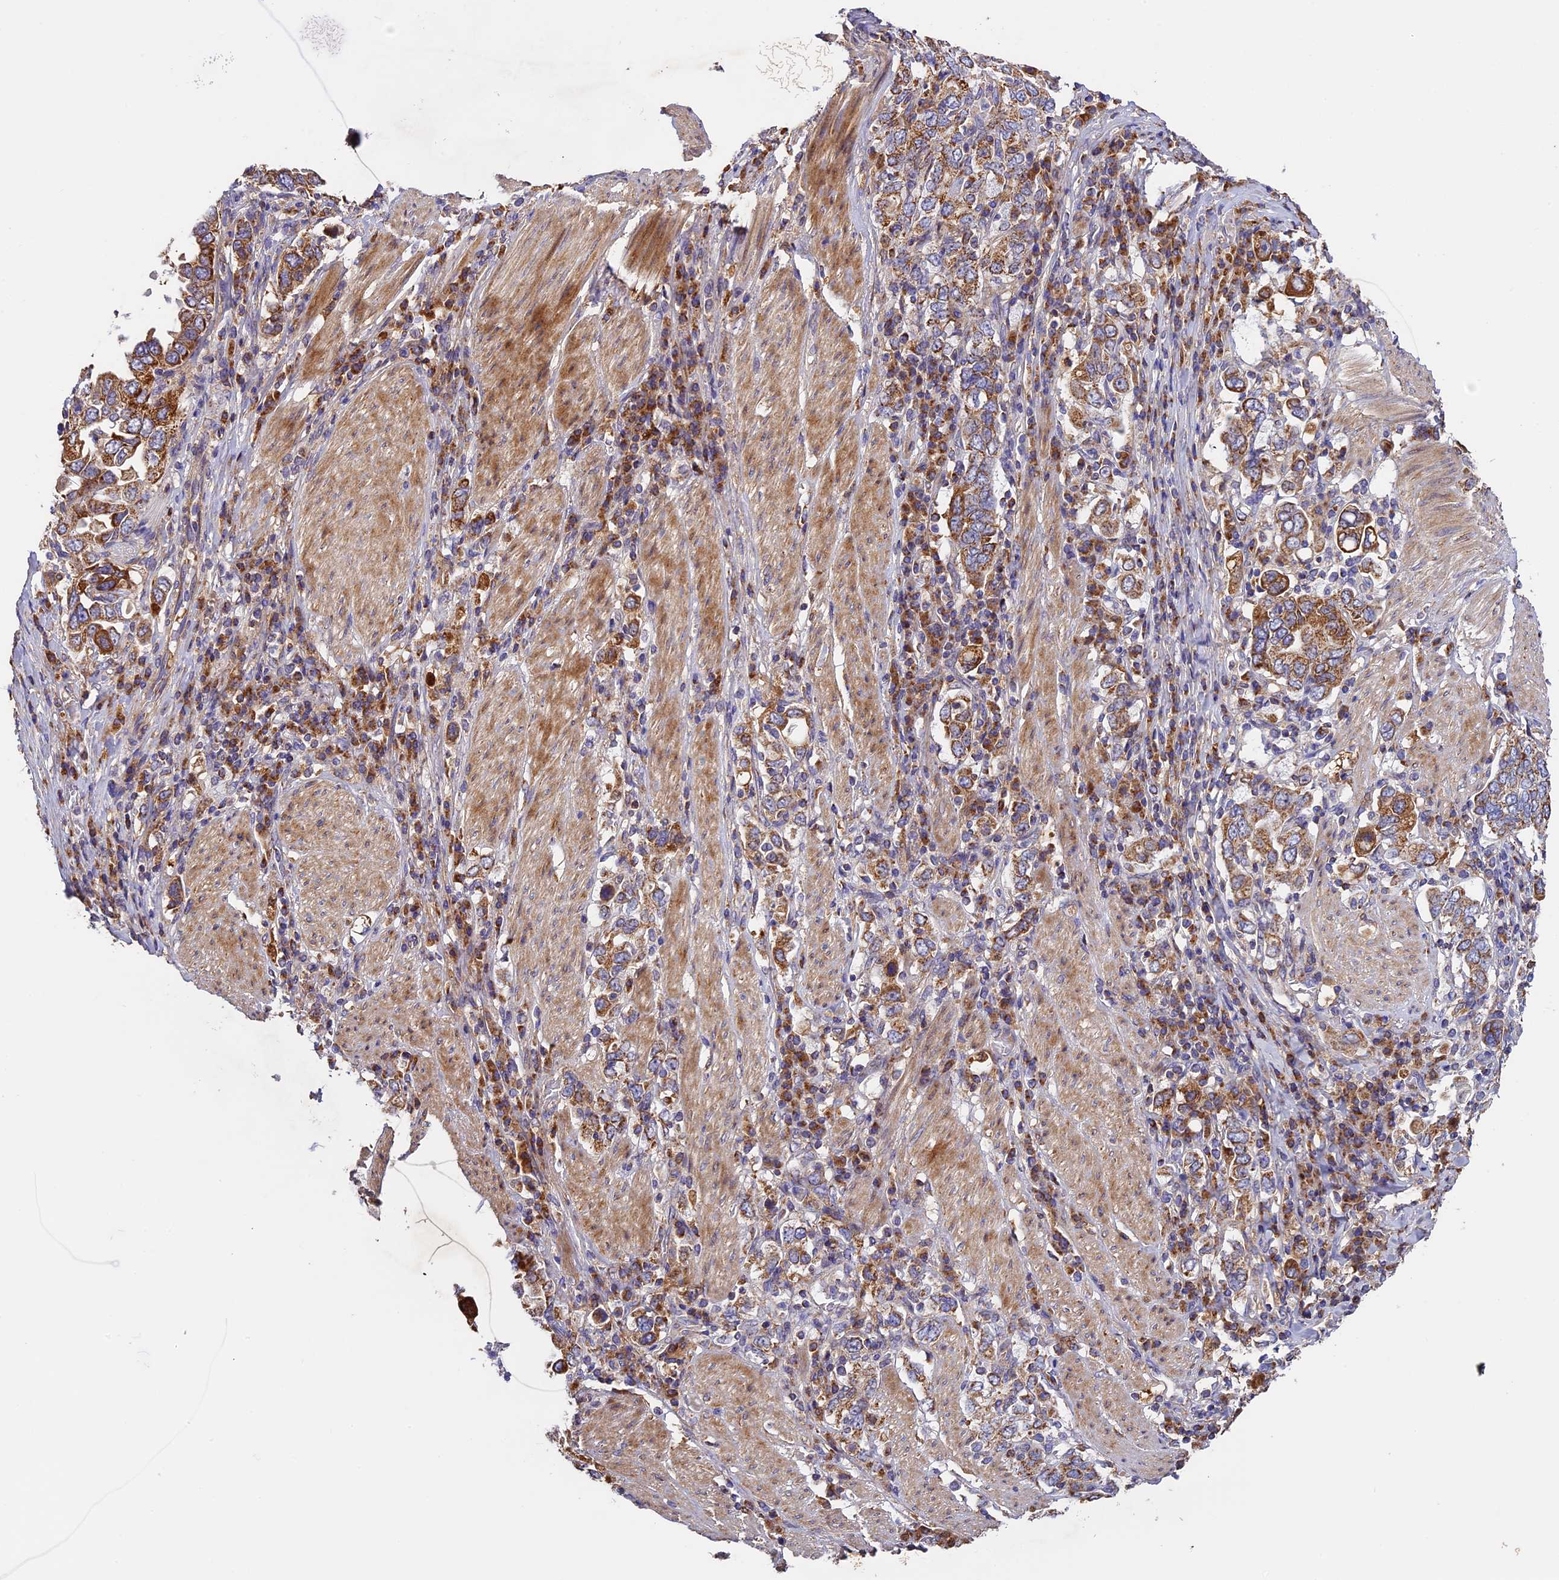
{"staining": {"intensity": "moderate", "quantity": ">75%", "location": "cytoplasmic/membranous"}, "tissue": "stomach cancer", "cell_type": "Tumor cells", "image_type": "cancer", "snomed": [{"axis": "morphology", "description": "Adenocarcinoma, NOS"}, {"axis": "topography", "description": "Stomach, upper"}], "caption": "Tumor cells show medium levels of moderate cytoplasmic/membranous staining in approximately >75% of cells in human stomach cancer. (brown staining indicates protein expression, while blue staining denotes nuclei).", "gene": "OCEL1", "patient": {"sex": "male", "age": 62}}